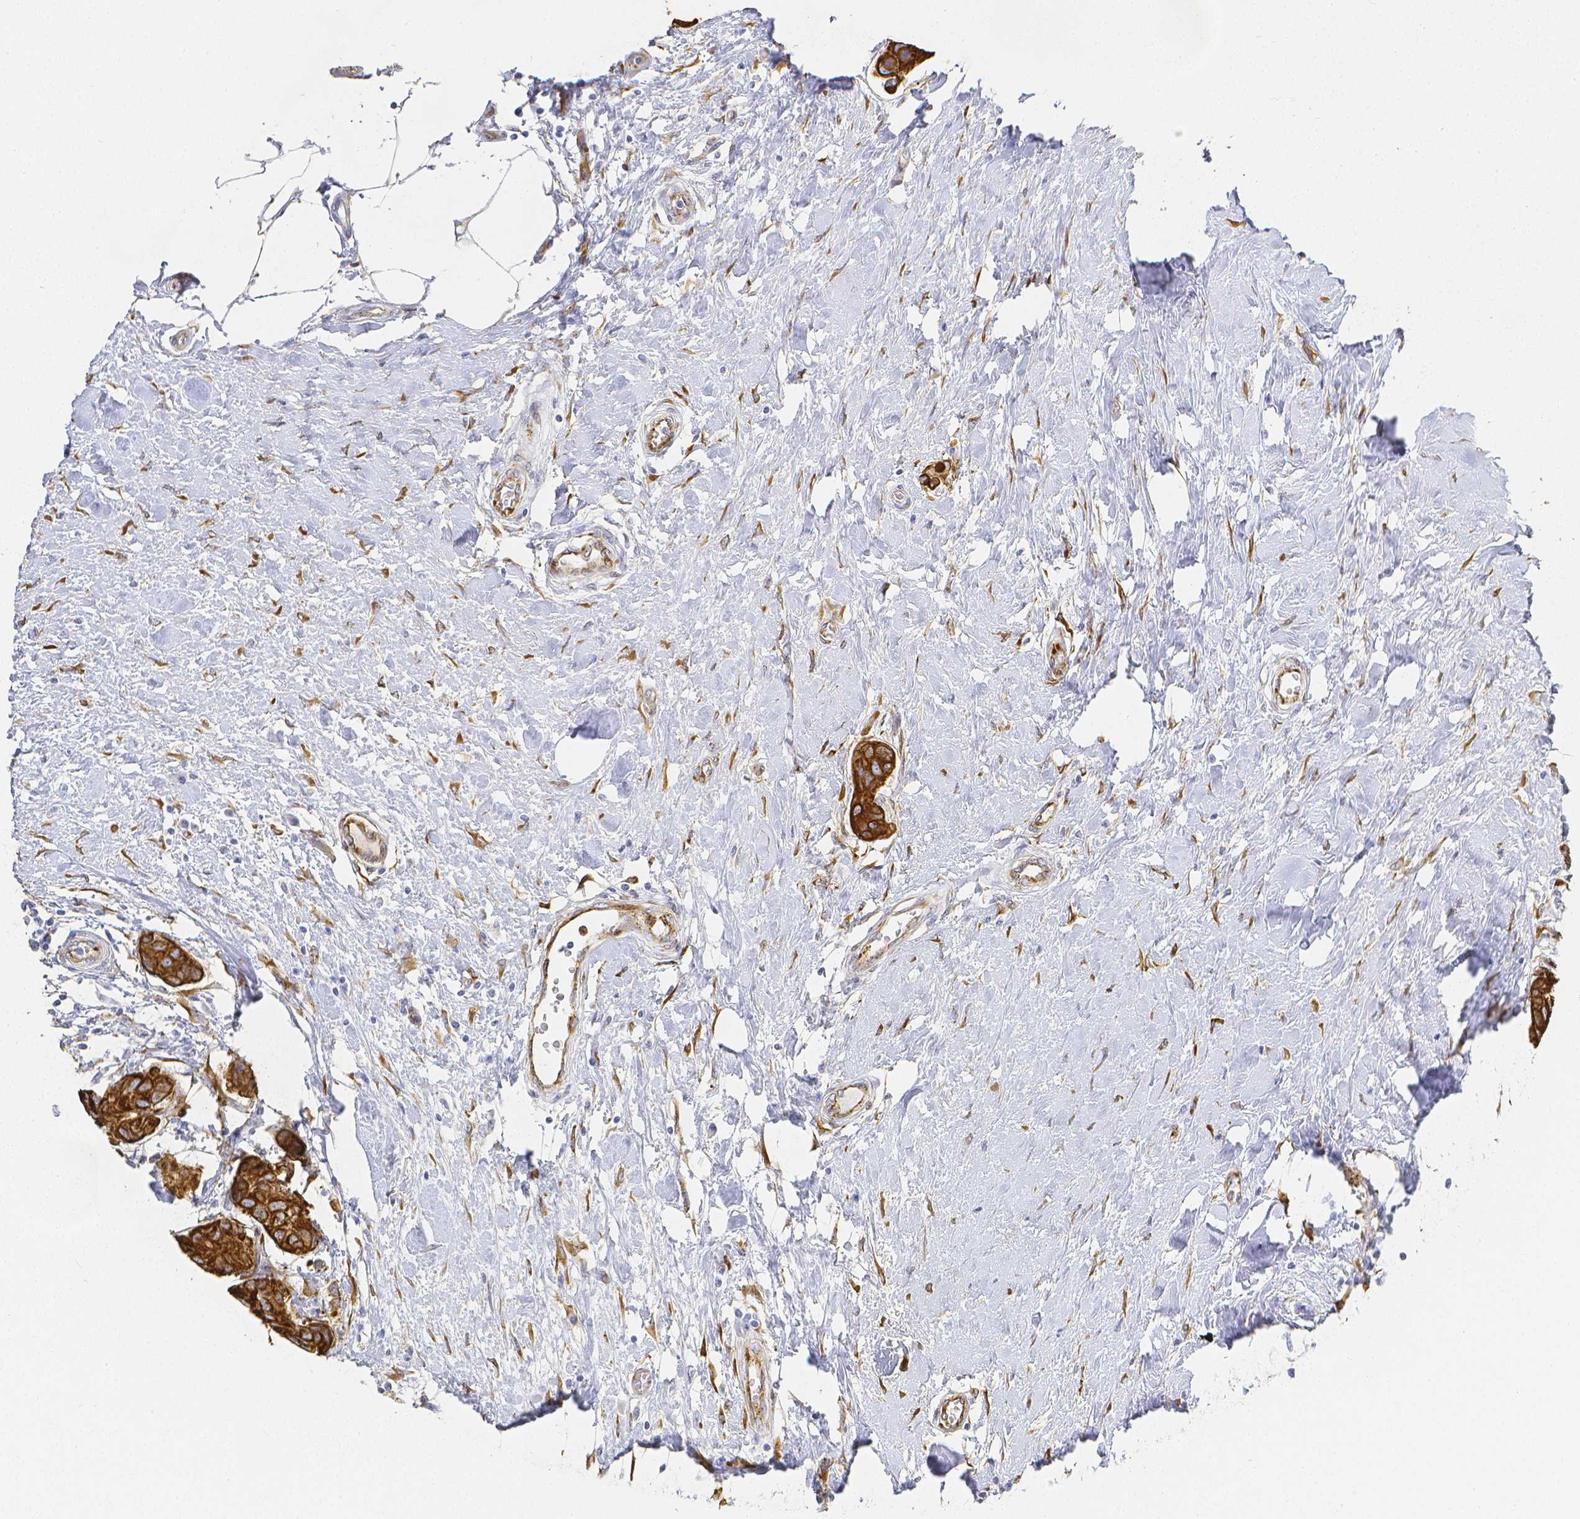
{"staining": {"intensity": "strong", "quantity": ">75%", "location": "cytoplasmic/membranous"}, "tissue": "breast cancer", "cell_type": "Tumor cells", "image_type": "cancer", "snomed": [{"axis": "morphology", "description": "Duct carcinoma"}, {"axis": "topography", "description": "Breast"}], "caption": "High-magnification brightfield microscopy of breast invasive ductal carcinoma stained with DAB (brown) and counterstained with hematoxylin (blue). tumor cells exhibit strong cytoplasmic/membranous positivity is identified in approximately>75% of cells.", "gene": "SMURF1", "patient": {"sex": "female", "age": 80}}